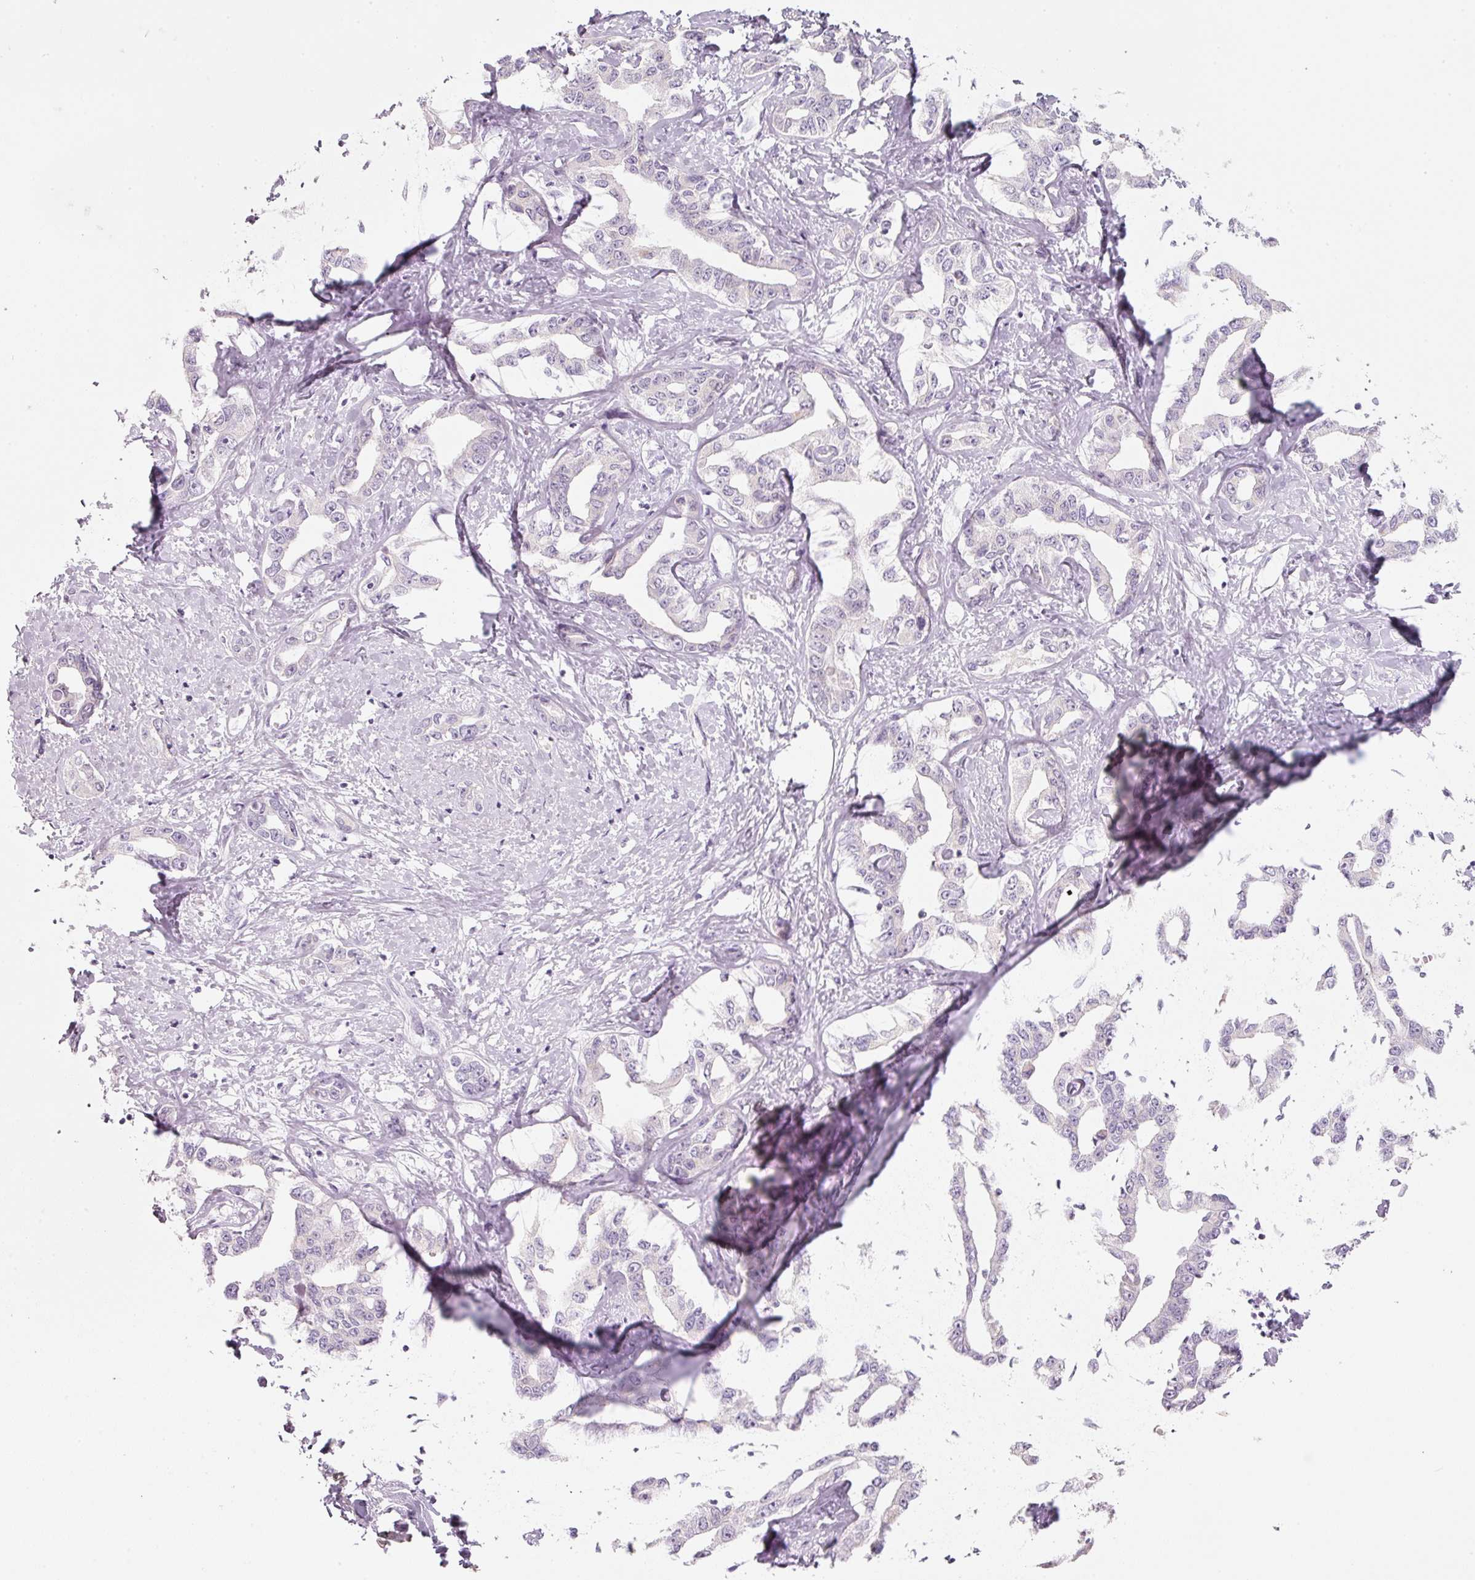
{"staining": {"intensity": "negative", "quantity": "none", "location": "none"}, "tissue": "liver cancer", "cell_type": "Tumor cells", "image_type": "cancer", "snomed": [{"axis": "morphology", "description": "Cholangiocarcinoma"}, {"axis": "topography", "description": "Liver"}], "caption": "Tumor cells are negative for protein expression in human liver cholangiocarcinoma.", "gene": "ENSG00000206549", "patient": {"sex": "male", "age": 59}}